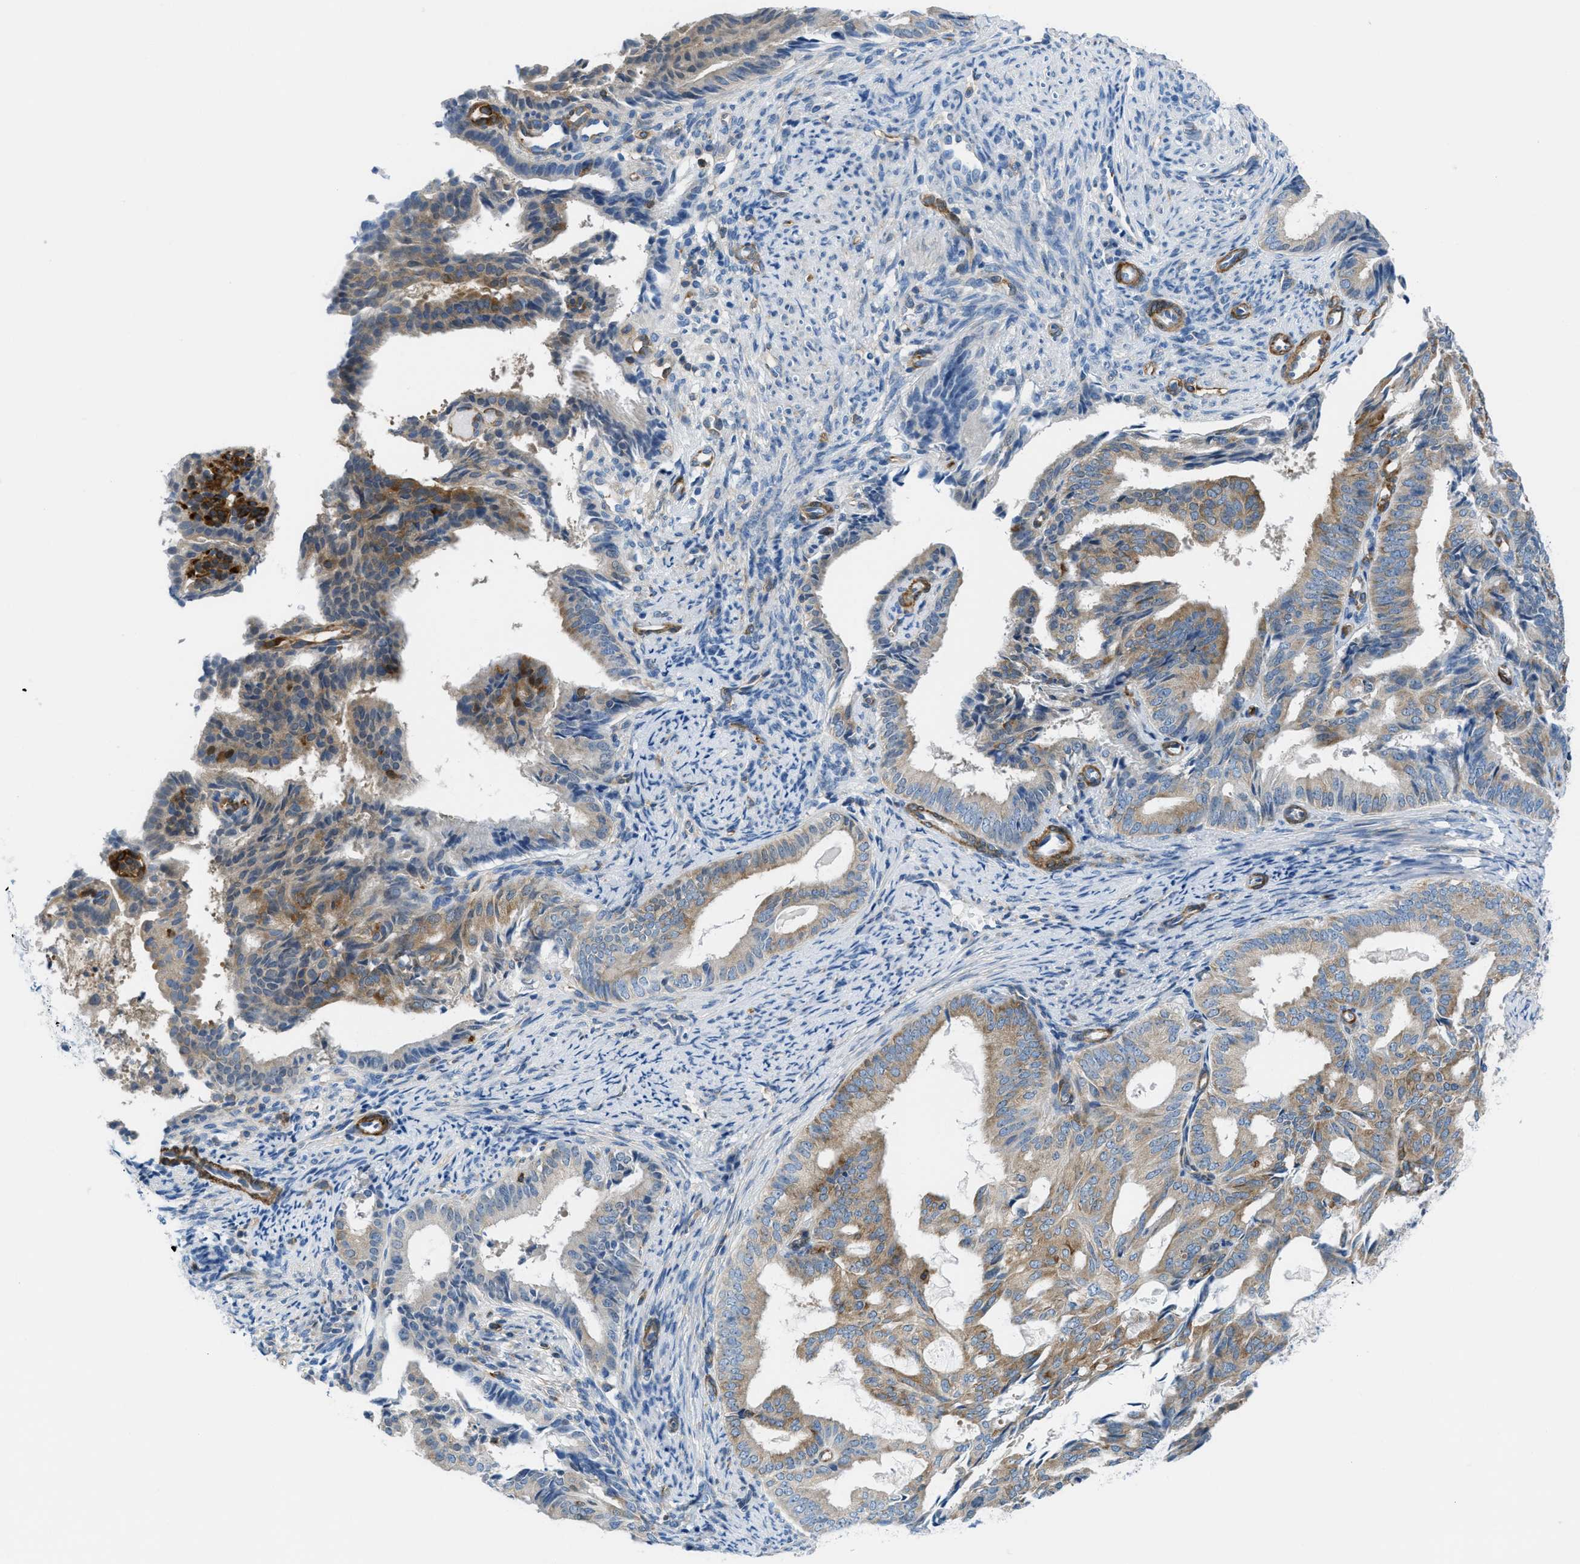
{"staining": {"intensity": "moderate", "quantity": ">75%", "location": "cytoplasmic/membranous"}, "tissue": "endometrial cancer", "cell_type": "Tumor cells", "image_type": "cancer", "snomed": [{"axis": "morphology", "description": "Adenocarcinoma, NOS"}, {"axis": "topography", "description": "Endometrium"}], "caption": "Moderate cytoplasmic/membranous protein expression is appreciated in approximately >75% of tumor cells in endometrial cancer.", "gene": "MAPRE2", "patient": {"sex": "female", "age": 58}}